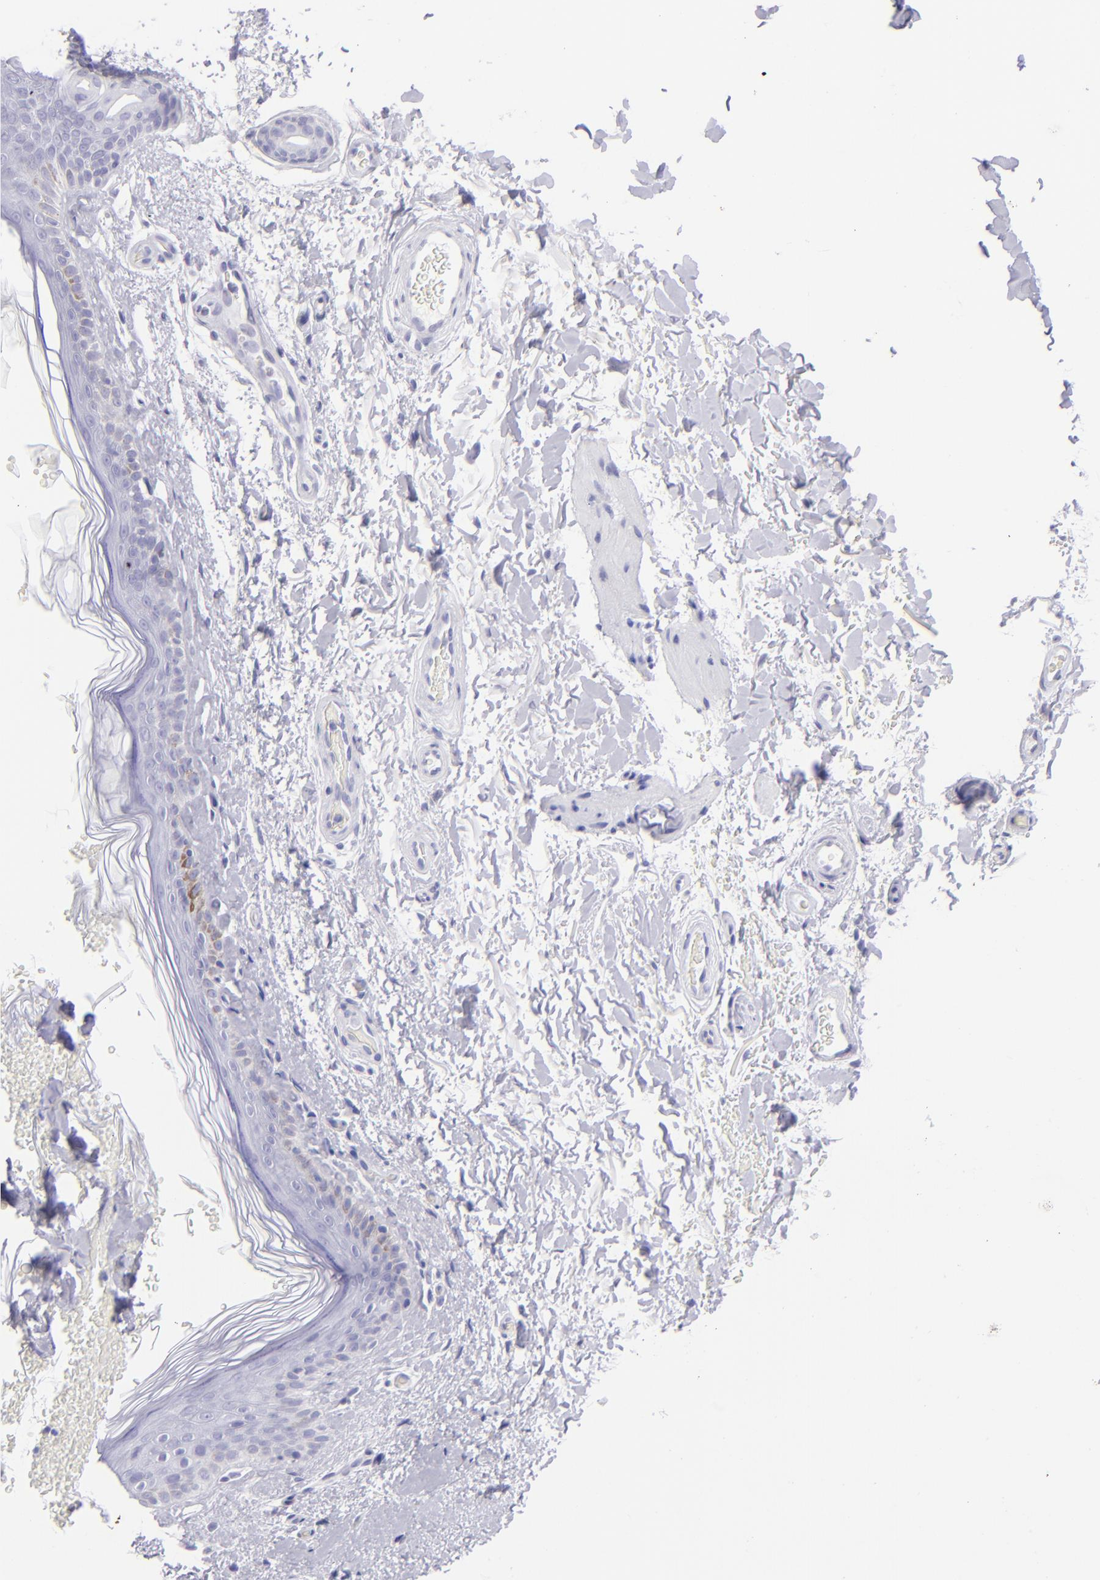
{"staining": {"intensity": "negative", "quantity": "none", "location": "none"}, "tissue": "skin", "cell_type": "Fibroblasts", "image_type": "normal", "snomed": [{"axis": "morphology", "description": "Normal tissue, NOS"}, {"axis": "topography", "description": "Skin"}], "caption": "Skin was stained to show a protein in brown. There is no significant positivity in fibroblasts.", "gene": "SLC1A3", "patient": {"sex": "male", "age": 63}}